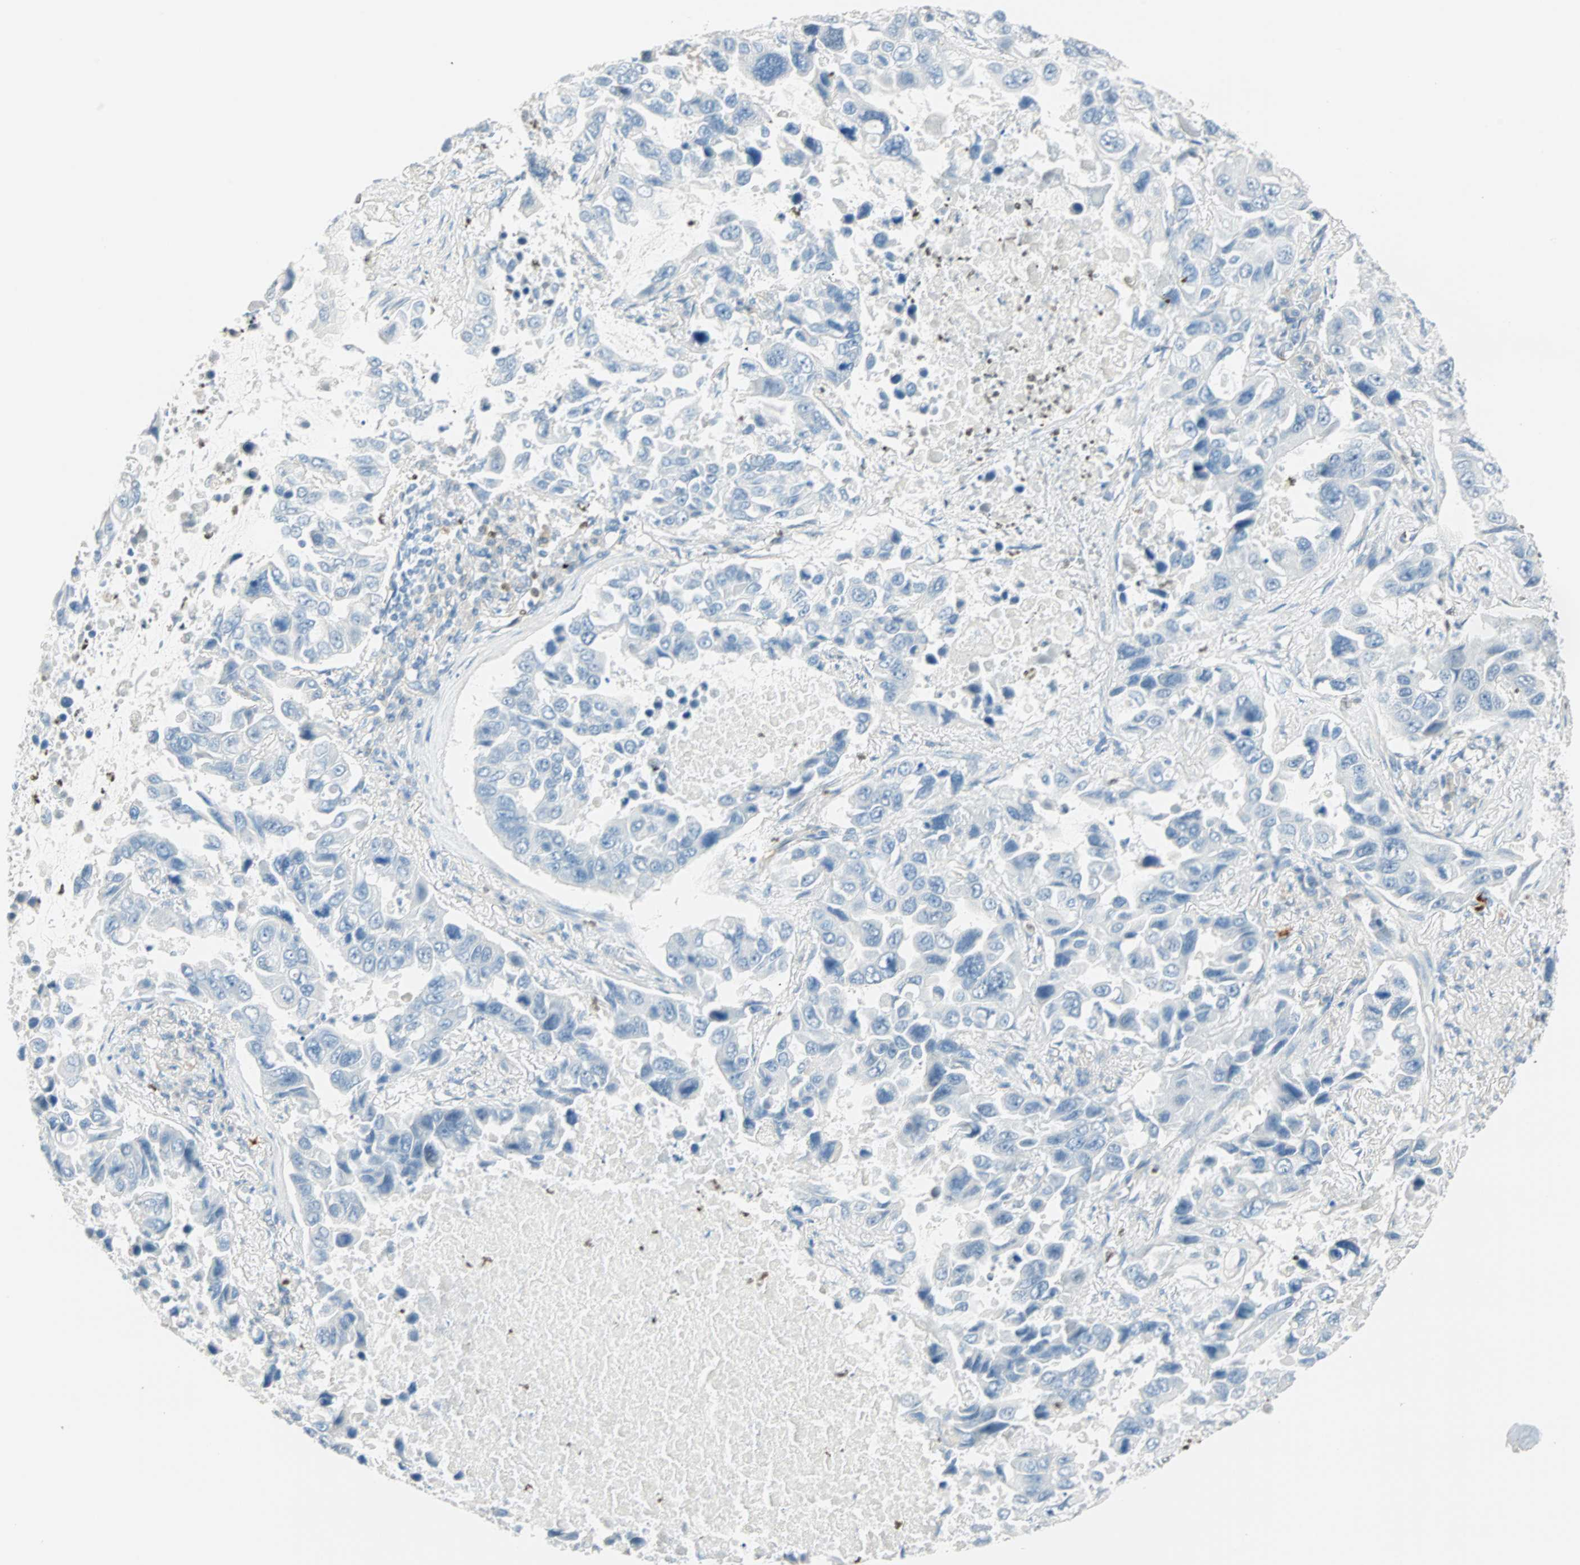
{"staining": {"intensity": "negative", "quantity": "none", "location": "none"}, "tissue": "lung cancer", "cell_type": "Tumor cells", "image_type": "cancer", "snomed": [{"axis": "morphology", "description": "Adenocarcinoma, NOS"}, {"axis": "topography", "description": "Lung"}], "caption": "This is an immunohistochemistry photomicrograph of lung cancer. There is no positivity in tumor cells.", "gene": "MLLT10", "patient": {"sex": "male", "age": 64}}